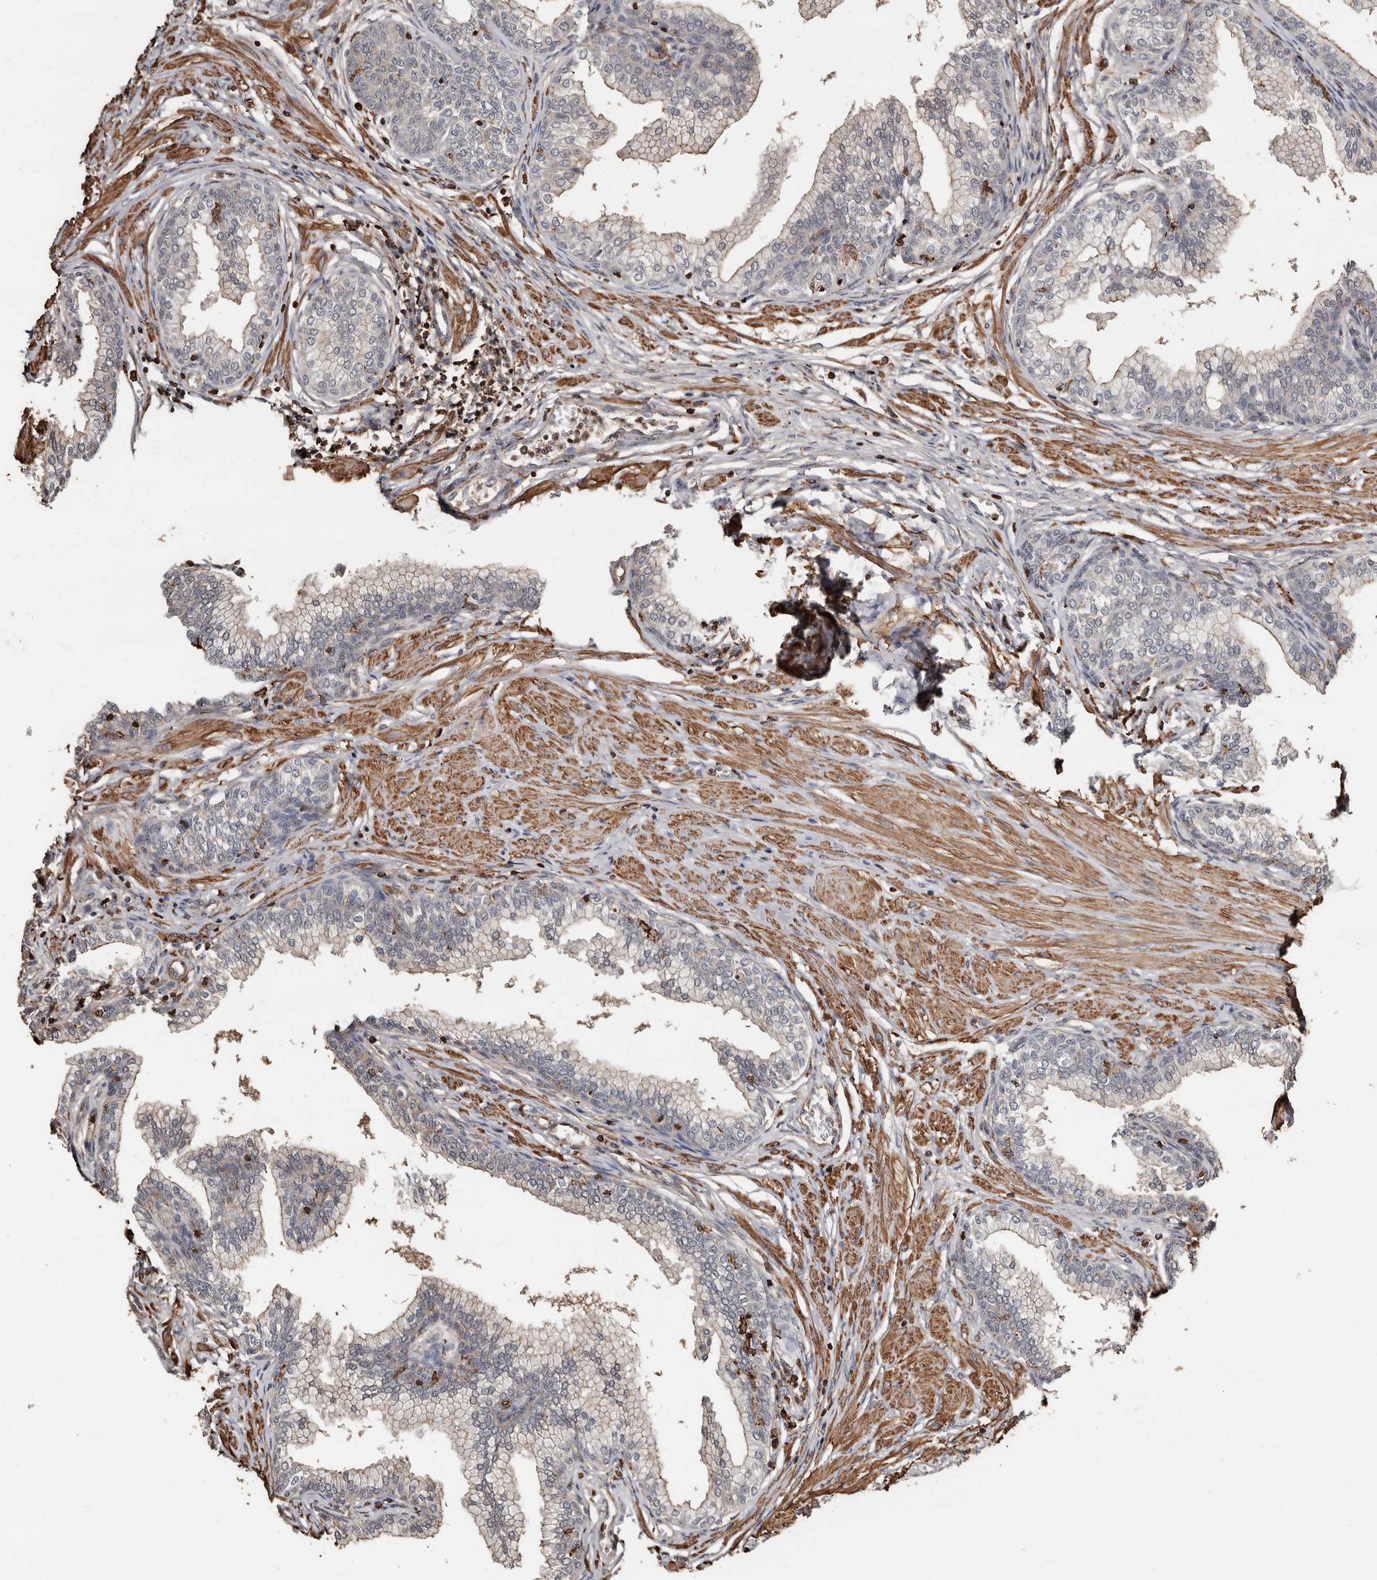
{"staining": {"intensity": "weak", "quantity": "25%-75%", "location": "cytoplasmic/membranous"}, "tissue": "prostate", "cell_type": "Glandular cells", "image_type": "normal", "snomed": [{"axis": "morphology", "description": "Normal tissue, NOS"}, {"axis": "morphology", "description": "Urothelial carcinoma, Low grade"}, {"axis": "topography", "description": "Urinary bladder"}, {"axis": "topography", "description": "Prostate"}], "caption": "A histopathology image of human prostate stained for a protein displays weak cytoplasmic/membranous brown staining in glandular cells.", "gene": "GSK3A", "patient": {"sex": "male", "age": 60}}